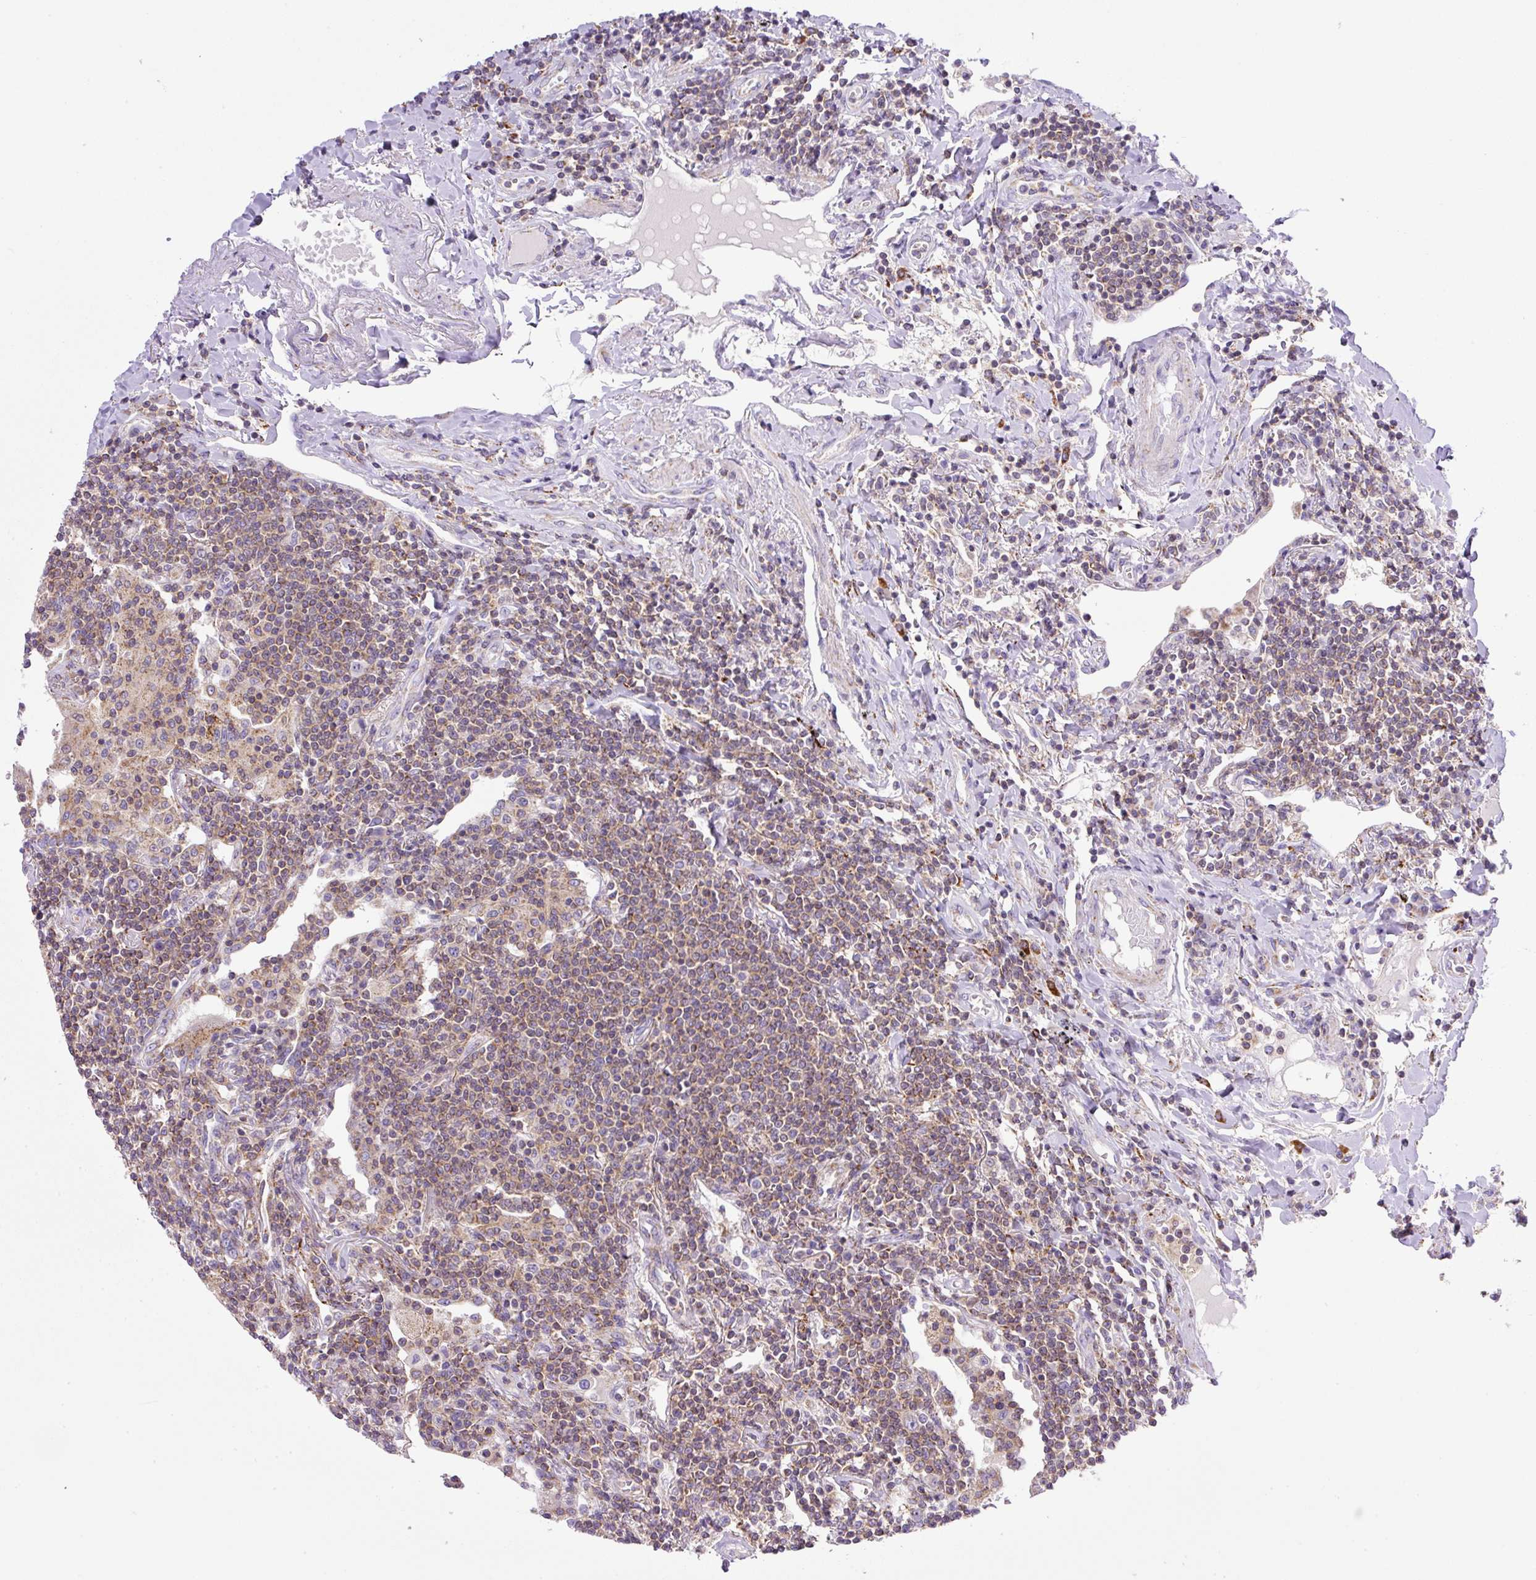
{"staining": {"intensity": "weak", "quantity": ">75%", "location": "cytoplasmic/membranous"}, "tissue": "lymphoma", "cell_type": "Tumor cells", "image_type": "cancer", "snomed": [{"axis": "morphology", "description": "Malignant lymphoma, non-Hodgkin's type, Low grade"}, {"axis": "topography", "description": "Lung"}], "caption": "IHC (DAB) staining of human malignant lymphoma, non-Hodgkin's type (low-grade) displays weak cytoplasmic/membranous protein staining in approximately >75% of tumor cells. (Brightfield microscopy of DAB IHC at high magnification).", "gene": "NF1", "patient": {"sex": "female", "age": 71}}